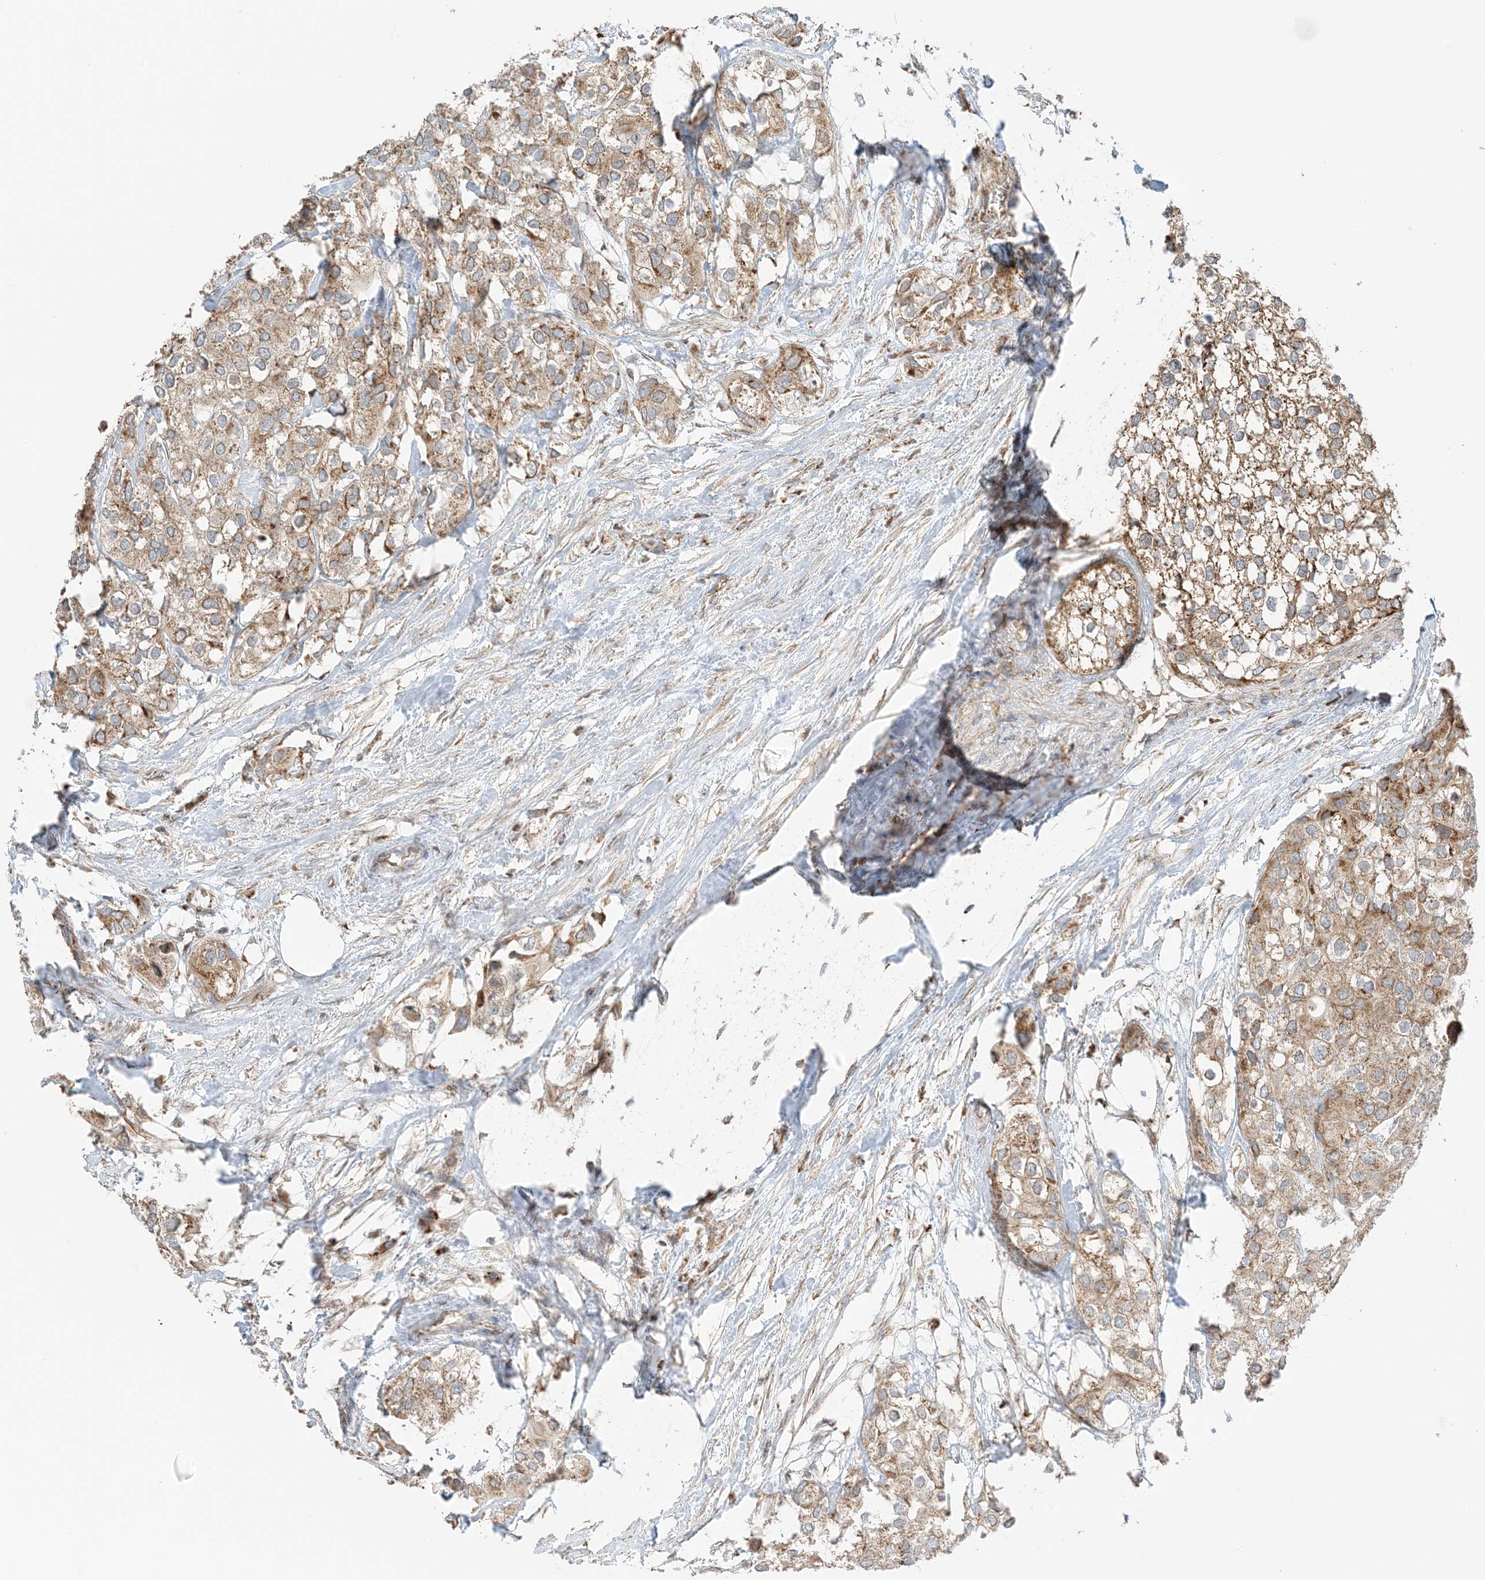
{"staining": {"intensity": "moderate", "quantity": ">75%", "location": "cytoplasmic/membranous"}, "tissue": "urothelial cancer", "cell_type": "Tumor cells", "image_type": "cancer", "snomed": [{"axis": "morphology", "description": "Urothelial carcinoma, High grade"}, {"axis": "topography", "description": "Urinary bladder"}], "caption": "Immunohistochemistry (IHC) staining of urothelial carcinoma (high-grade), which shows medium levels of moderate cytoplasmic/membranous positivity in about >75% of tumor cells indicating moderate cytoplasmic/membranous protein positivity. The staining was performed using DAB (brown) for protein detection and nuclei were counterstained in hematoxylin (blue).", "gene": "N4BP3", "patient": {"sex": "male", "age": 64}}